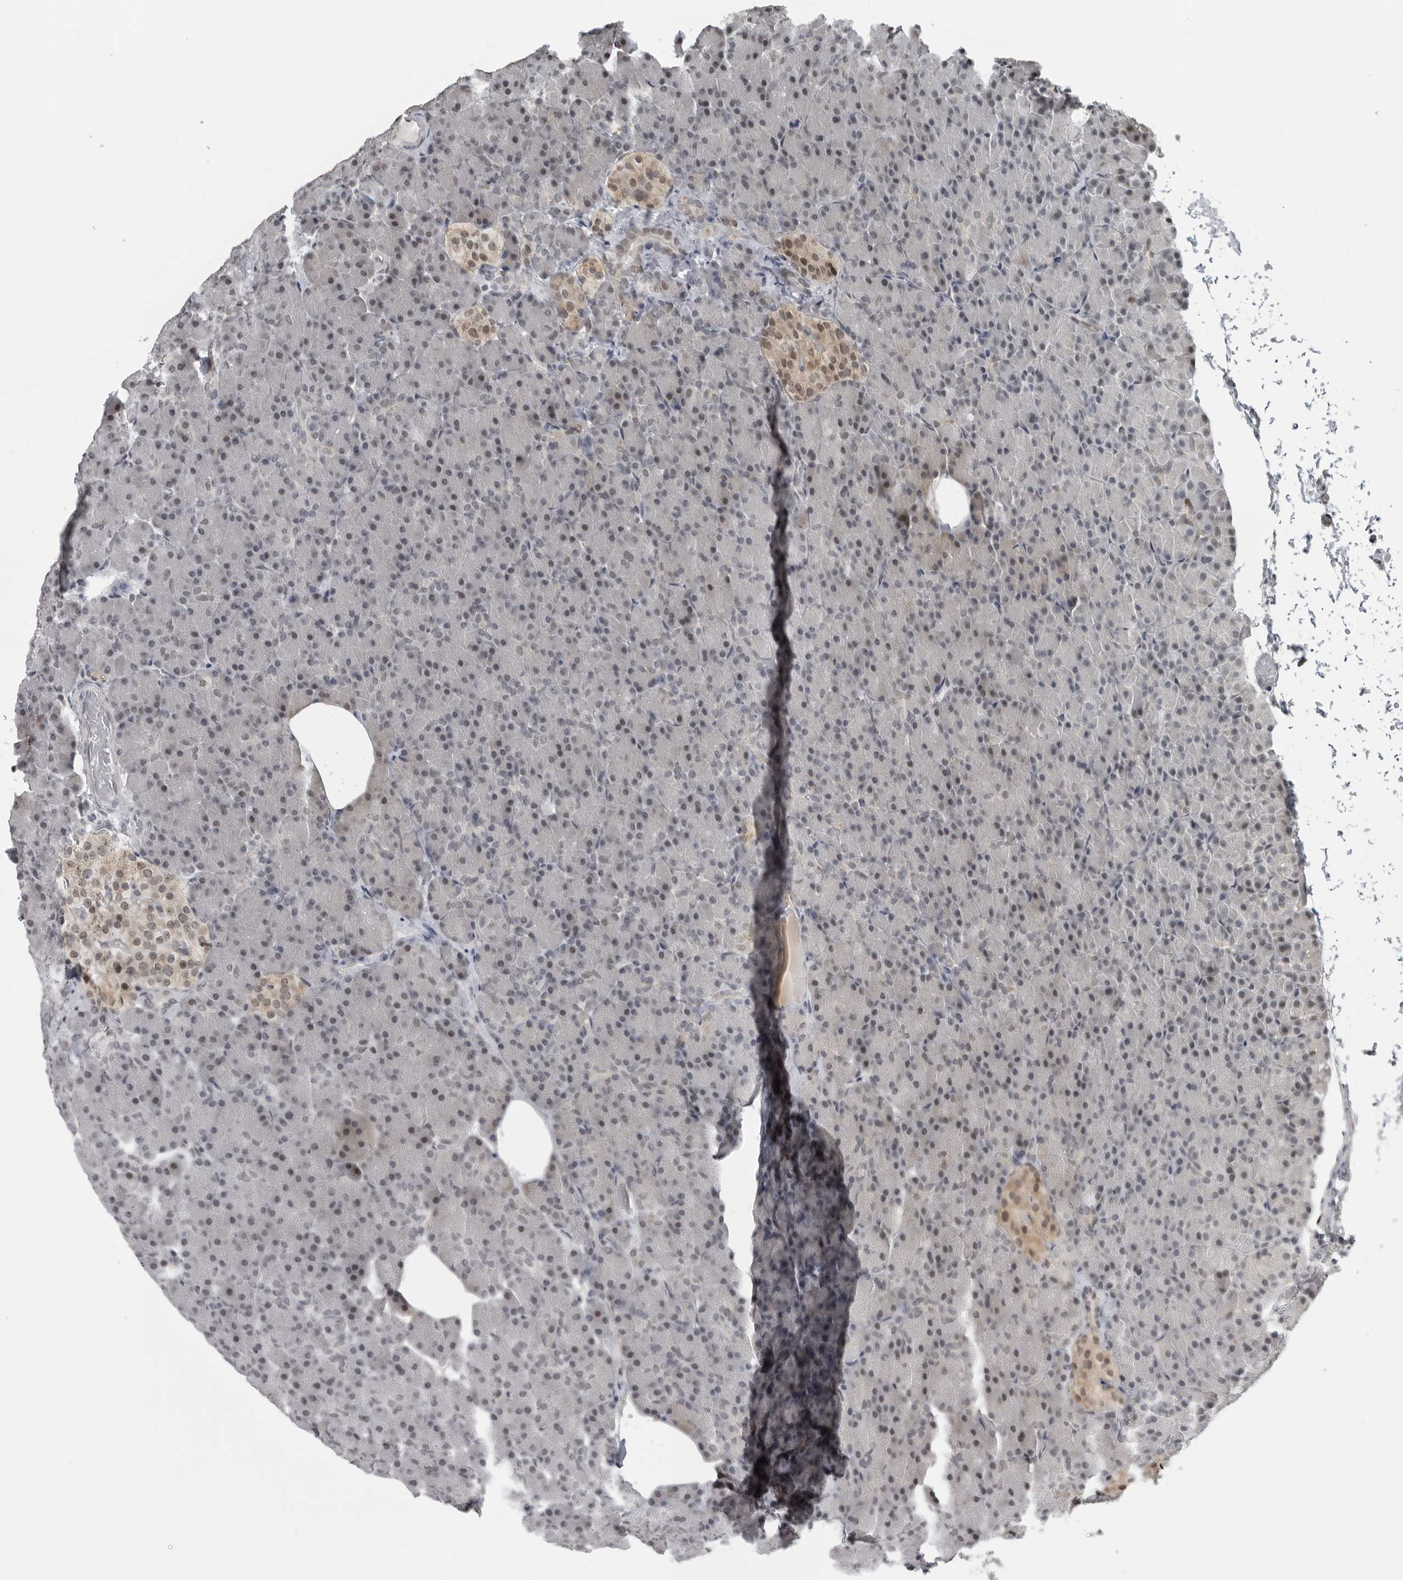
{"staining": {"intensity": "weak", "quantity": "25%-75%", "location": "nuclear"}, "tissue": "pancreas", "cell_type": "Exocrine glandular cells", "image_type": "normal", "snomed": [{"axis": "morphology", "description": "Normal tissue, NOS"}, {"axis": "topography", "description": "Pancreas"}], "caption": "DAB (3,3'-diaminobenzidine) immunohistochemical staining of normal pancreas exhibits weak nuclear protein positivity in approximately 25%-75% of exocrine glandular cells.", "gene": "MAF", "patient": {"sex": "female", "age": 43}}